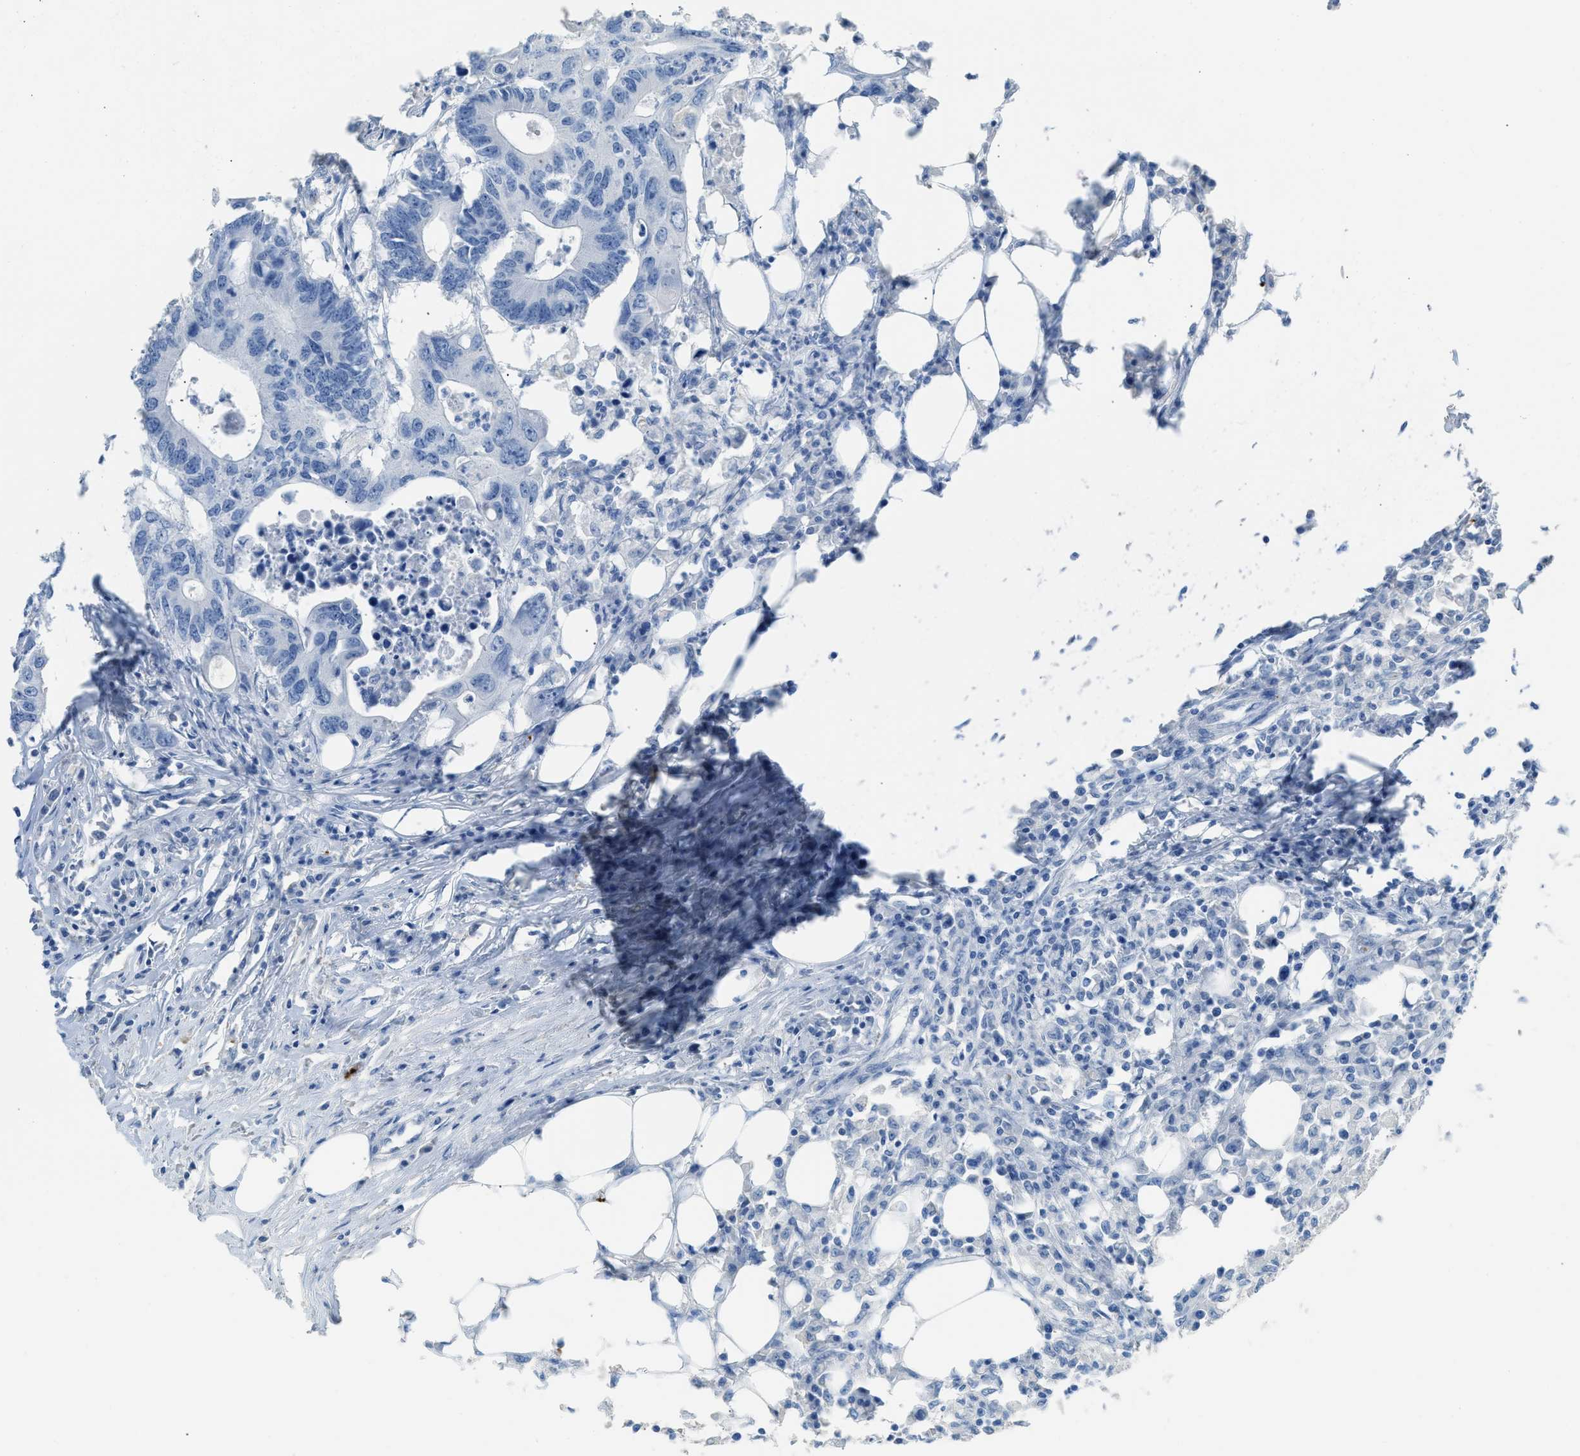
{"staining": {"intensity": "negative", "quantity": "none", "location": "none"}, "tissue": "colorectal cancer", "cell_type": "Tumor cells", "image_type": "cancer", "snomed": [{"axis": "morphology", "description": "Adenocarcinoma, NOS"}, {"axis": "topography", "description": "Colon"}], "caption": "Immunohistochemical staining of colorectal cancer exhibits no significant expression in tumor cells.", "gene": "FAIM2", "patient": {"sex": "male", "age": 71}}